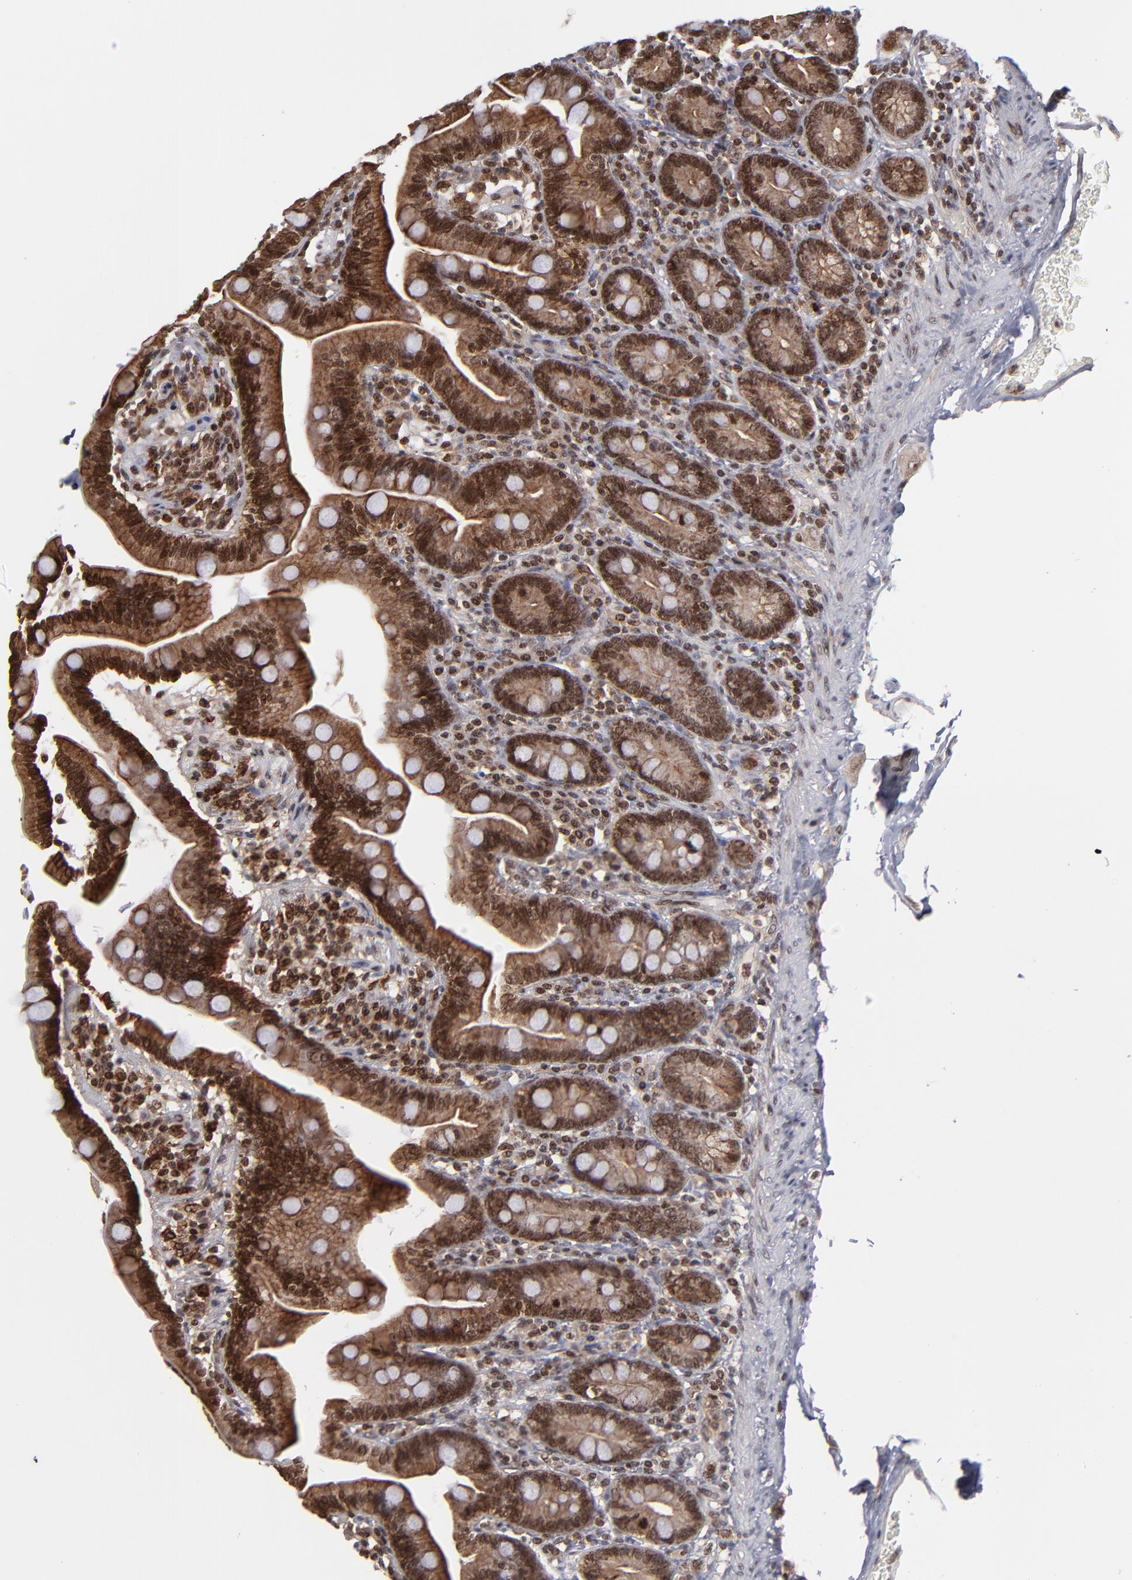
{"staining": {"intensity": "strong", "quantity": ">75%", "location": "cytoplasmic/membranous,nuclear"}, "tissue": "duodenum", "cell_type": "Glandular cells", "image_type": "normal", "snomed": [{"axis": "morphology", "description": "Normal tissue, NOS"}, {"axis": "topography", "description": "Duodenum"}], "caption": "Immunohistochemical staining of normal duodenum demonstrates >75% levels of strong cytoplasmic/membranous,nuclear protein positivity in approximately >75% of glandular cells. The staining is performed using DAB brown chromogen to label protein expression. The nuclei are counter-stained blue using hematoxylin.", "gene": "RGS6", "patient": {"sex": "female", "age": 75}}